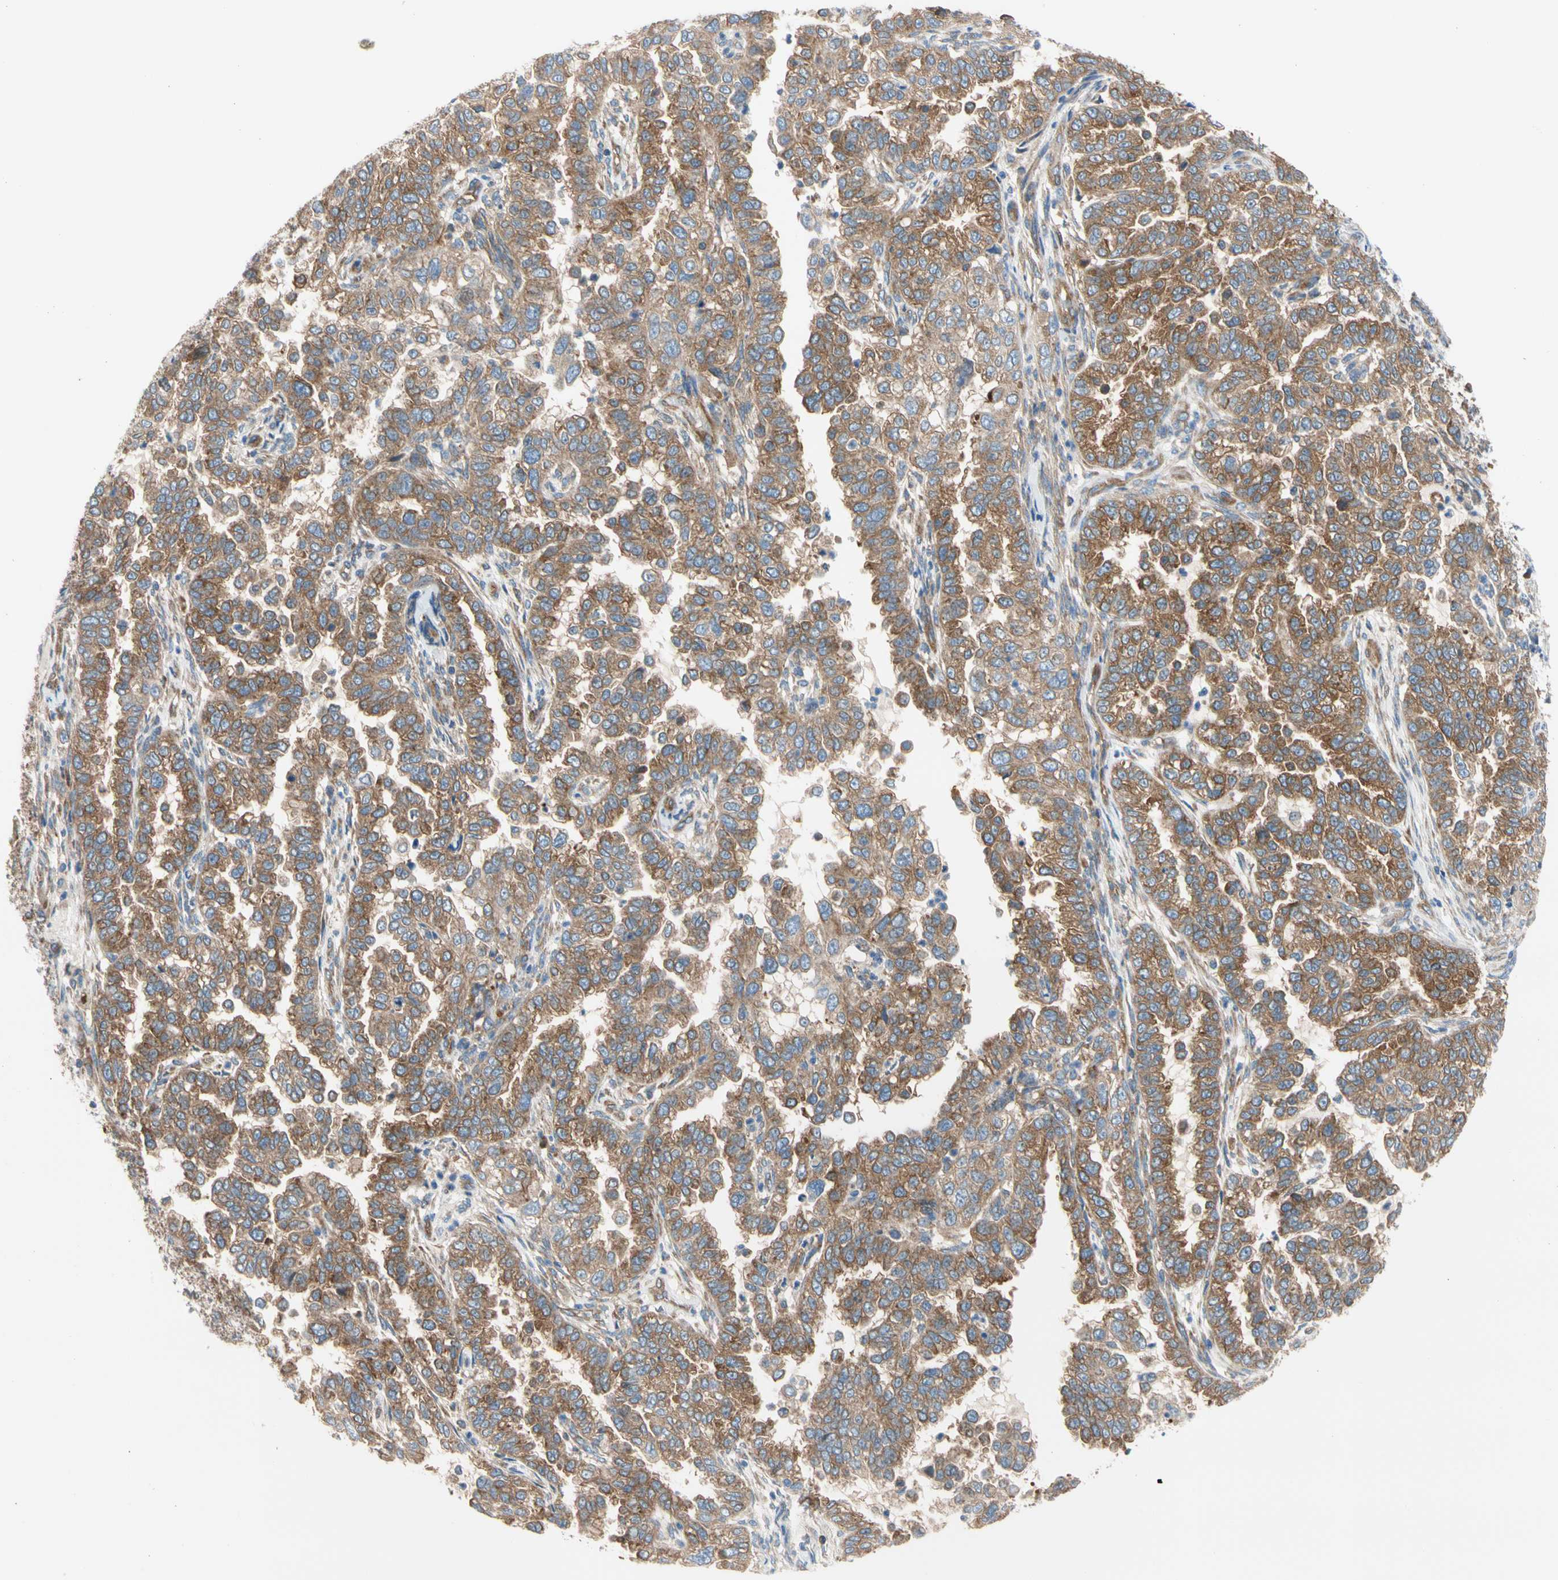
{"staining": {"intensity": "moderate", "quantity": ">75%", "location": "cytoplasmic/membranous"}, "tissue": "endometrial cancer", "cell_type": "Tumor cells", "image_type": "cancer", "snomed": [{"axis": "morphology", "description": "Adenocarcinoma, NOS"}, {"axis": "topography", "description": "Endometrium"}], "caption": "Protein staining reveals moderate cytoplasmic/membranous expression in approximately >75% of tumor cells in endometrial cancer.", "gene": "GPHN", "patient": {"sex": "female", "age": 85}}